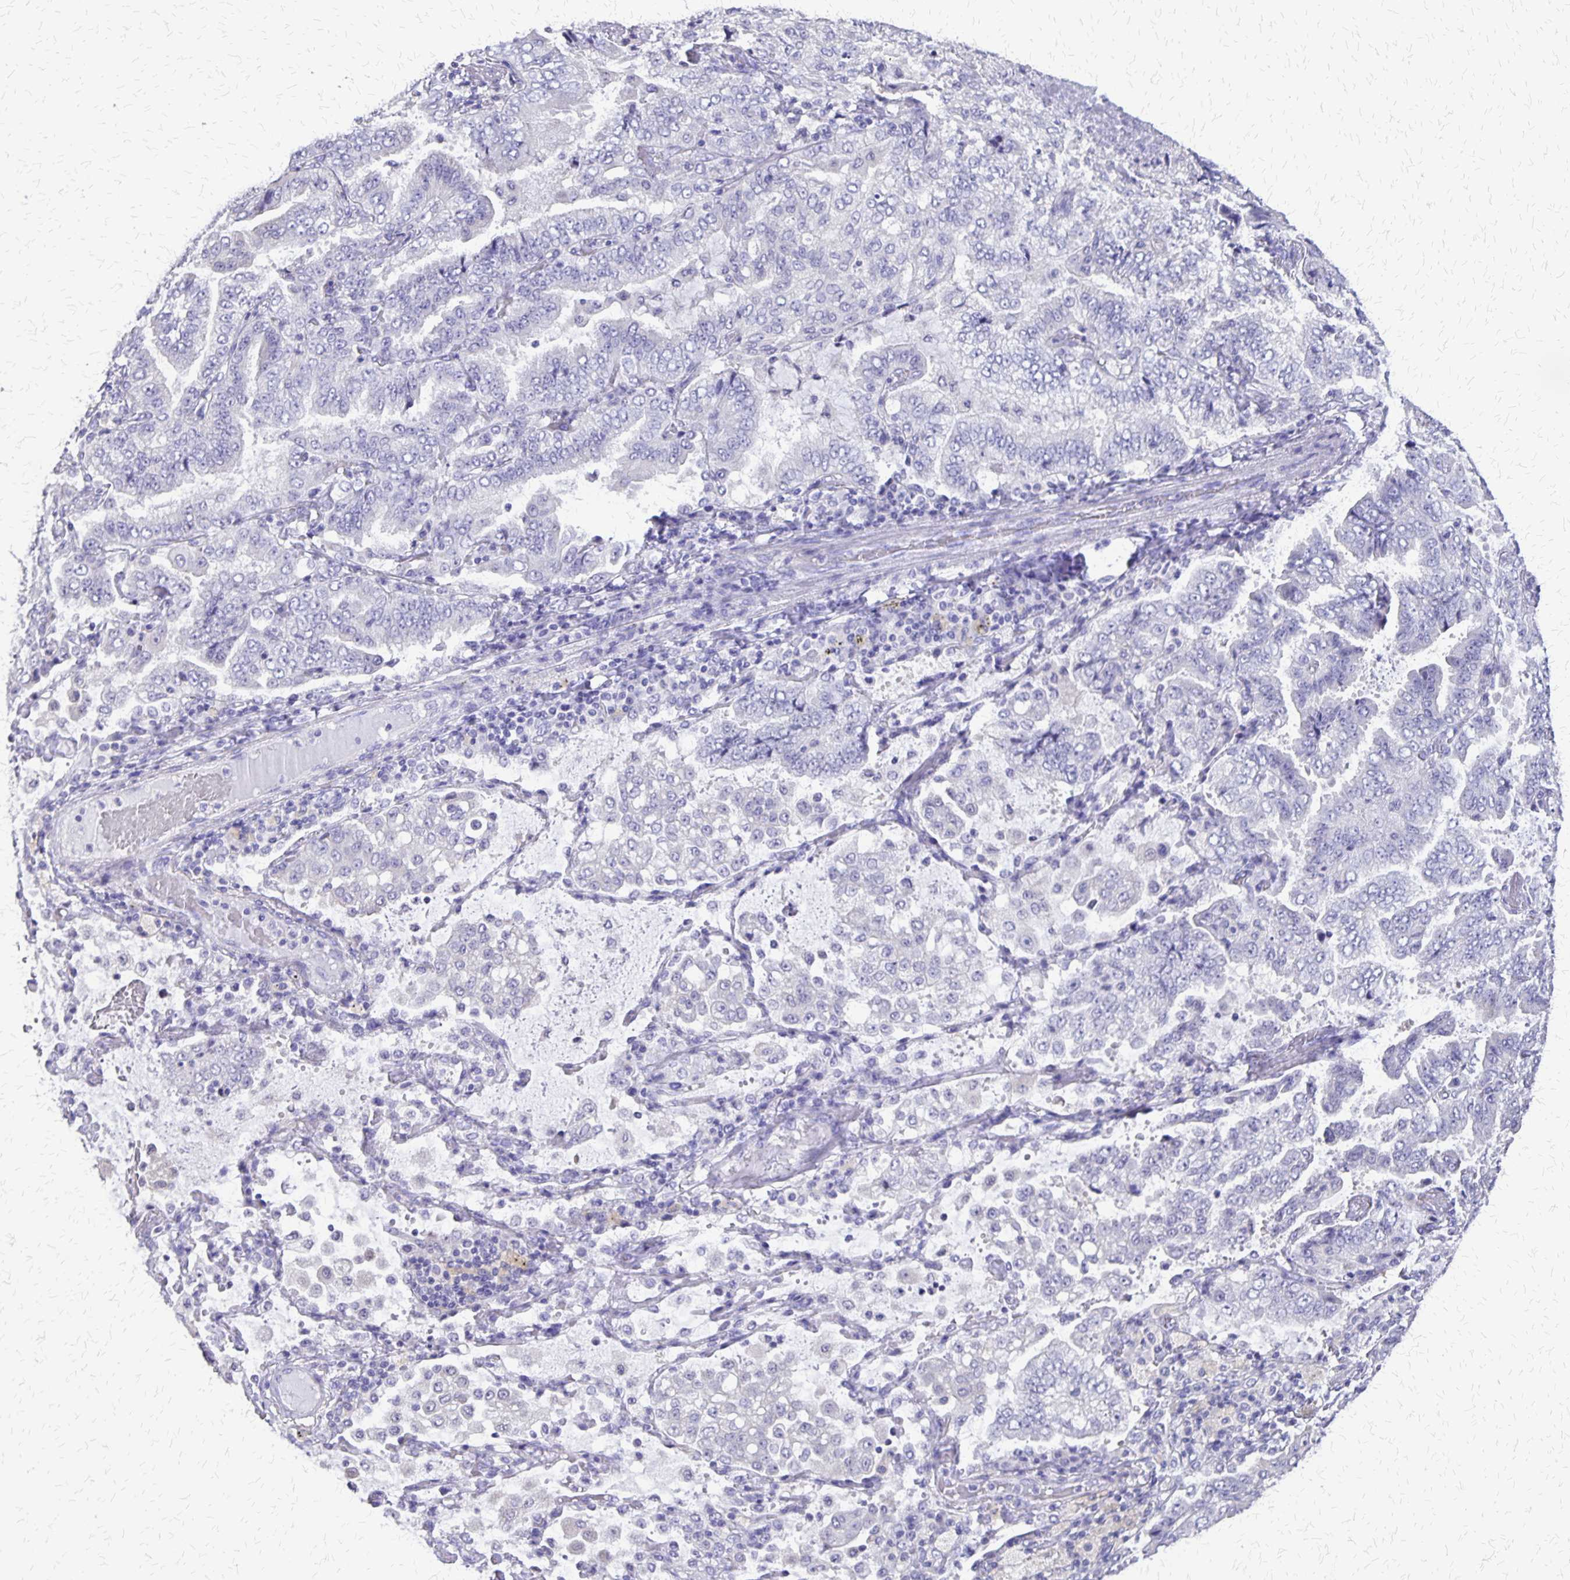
{"staining": {"intensity": "negative", "quantity": "none", "location": "none"}, "tissue": "lung cancer", "cell_type": "Tumor cells", "image_type": "cancer", "snomed": [{"axis": "morphology", "description": "Aneuploidy"}, {"axis": "morphology", "description": "Adenocarcinoma, NOS"}, {"axis": "morphology", "description": "Adenocarcinoma, metastatic, NOS"}, {"axis": "topography", "description": "Lymph node"}, {"axis": "topography", "description": "Lung"}], "caption": "Lung metastatic adenocarcinoma was stained to show a protein in brown. There is no significant positivity in tumor cells. (Brightfield microscopy of DAB (3,3'-diaminobenzidine) immunohistochemistry at high magnification).", "gene": "SI", "patient": {"sex": "female", "age": 48}}